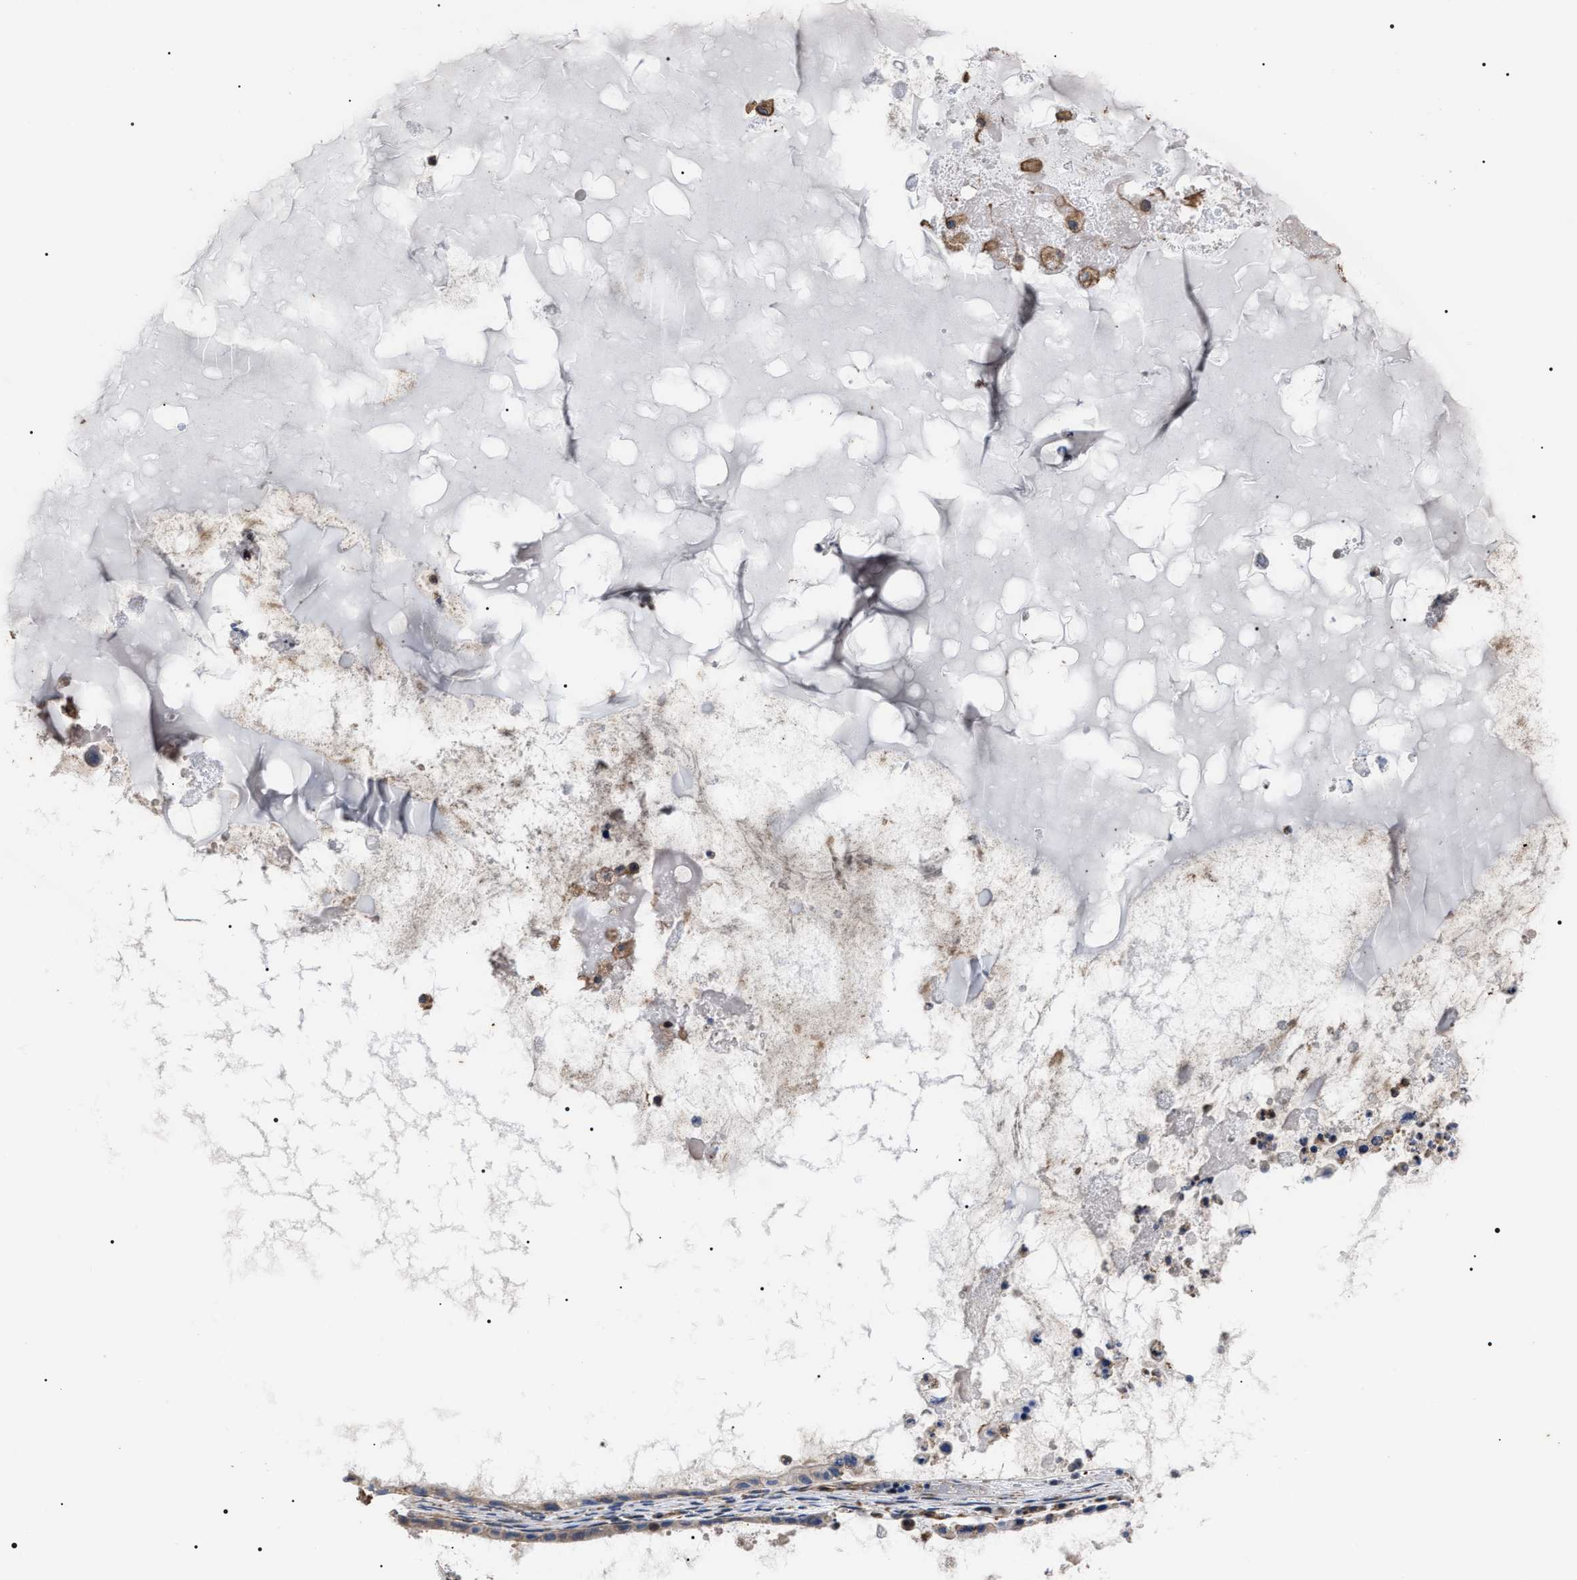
{"staining": {"intensity": "moderate", "quantity": "<25%", "location": "cytoplasmic/membranous"}, "tissue": "ovarian cancer", "cell_type": "Tumor cells", "image_type": "cancer", "snomed": [{"axis": "morphology", "description": "Cystadenocarcinoma, mucinous, NOS"}, {"axis": "topography", "description": "Ovary"}], "caption": "Immunohistochemical staining of human mucinous cystadenocarcinoma (ovarian) shows moderate cytoplasmic/membranous protein expression in approximately <25% of tumor cells.", "gene": "TSPAN33", "patient": {"sex": "female", "age": 80}}